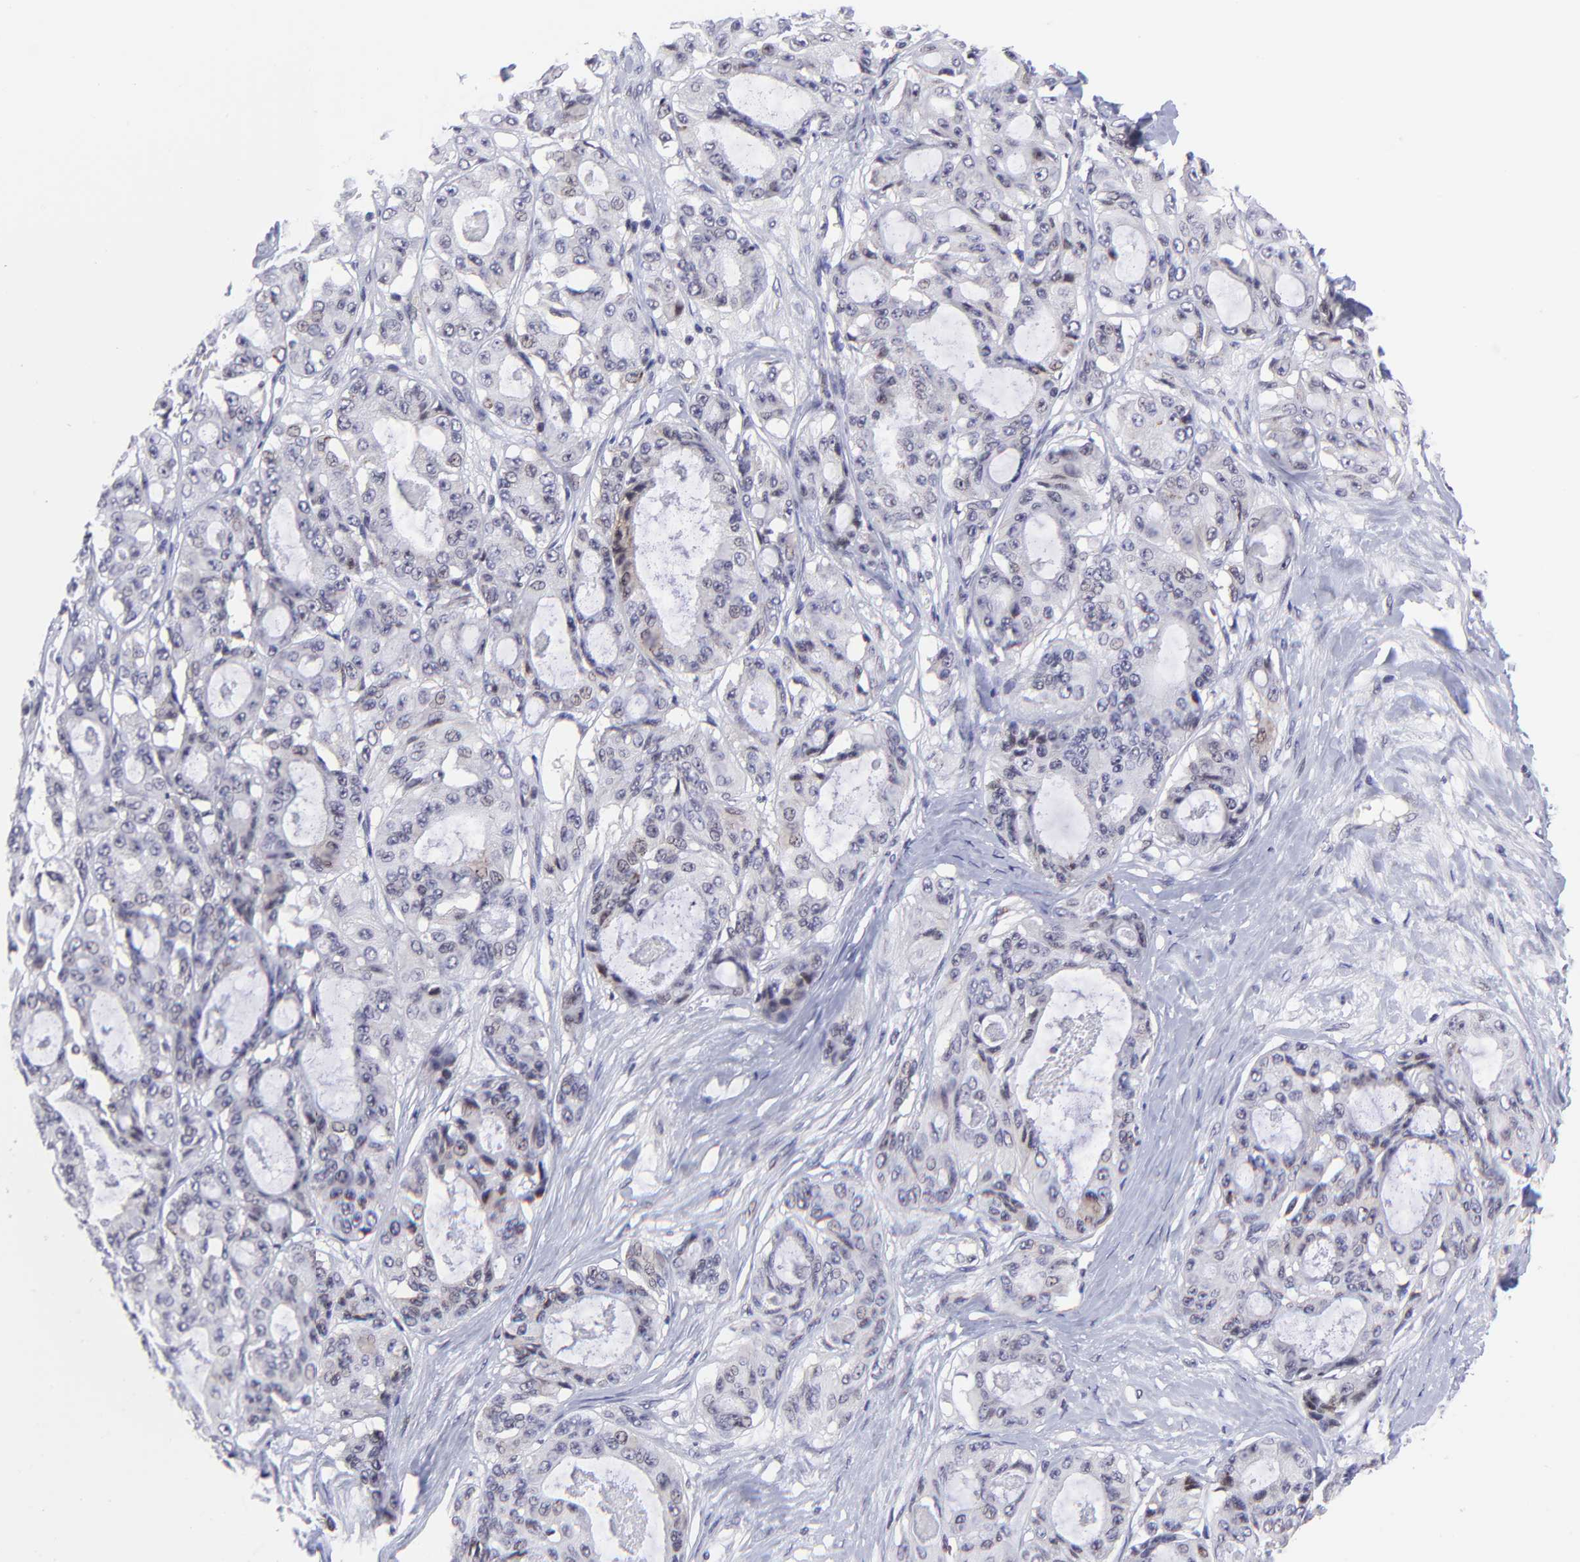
{"staining": {"intensity": "weak", "quantity": "<25%", "location": "nuclear"}, "tissue": "ovarian cancer", "cell_type": "Tumor cells", "image_type": "cancer", "snomed": [{"axis": "morphology", "description": "Carcinoma, endometroid"}, {"axis": "topography", "description": "Ovary"}], "caption": "Tumor cells are negative for brown protein staining in endometroid carcinoma (ovarian).", "gene": "SOX6", "patient": {"sex": "female", "age": 61}}